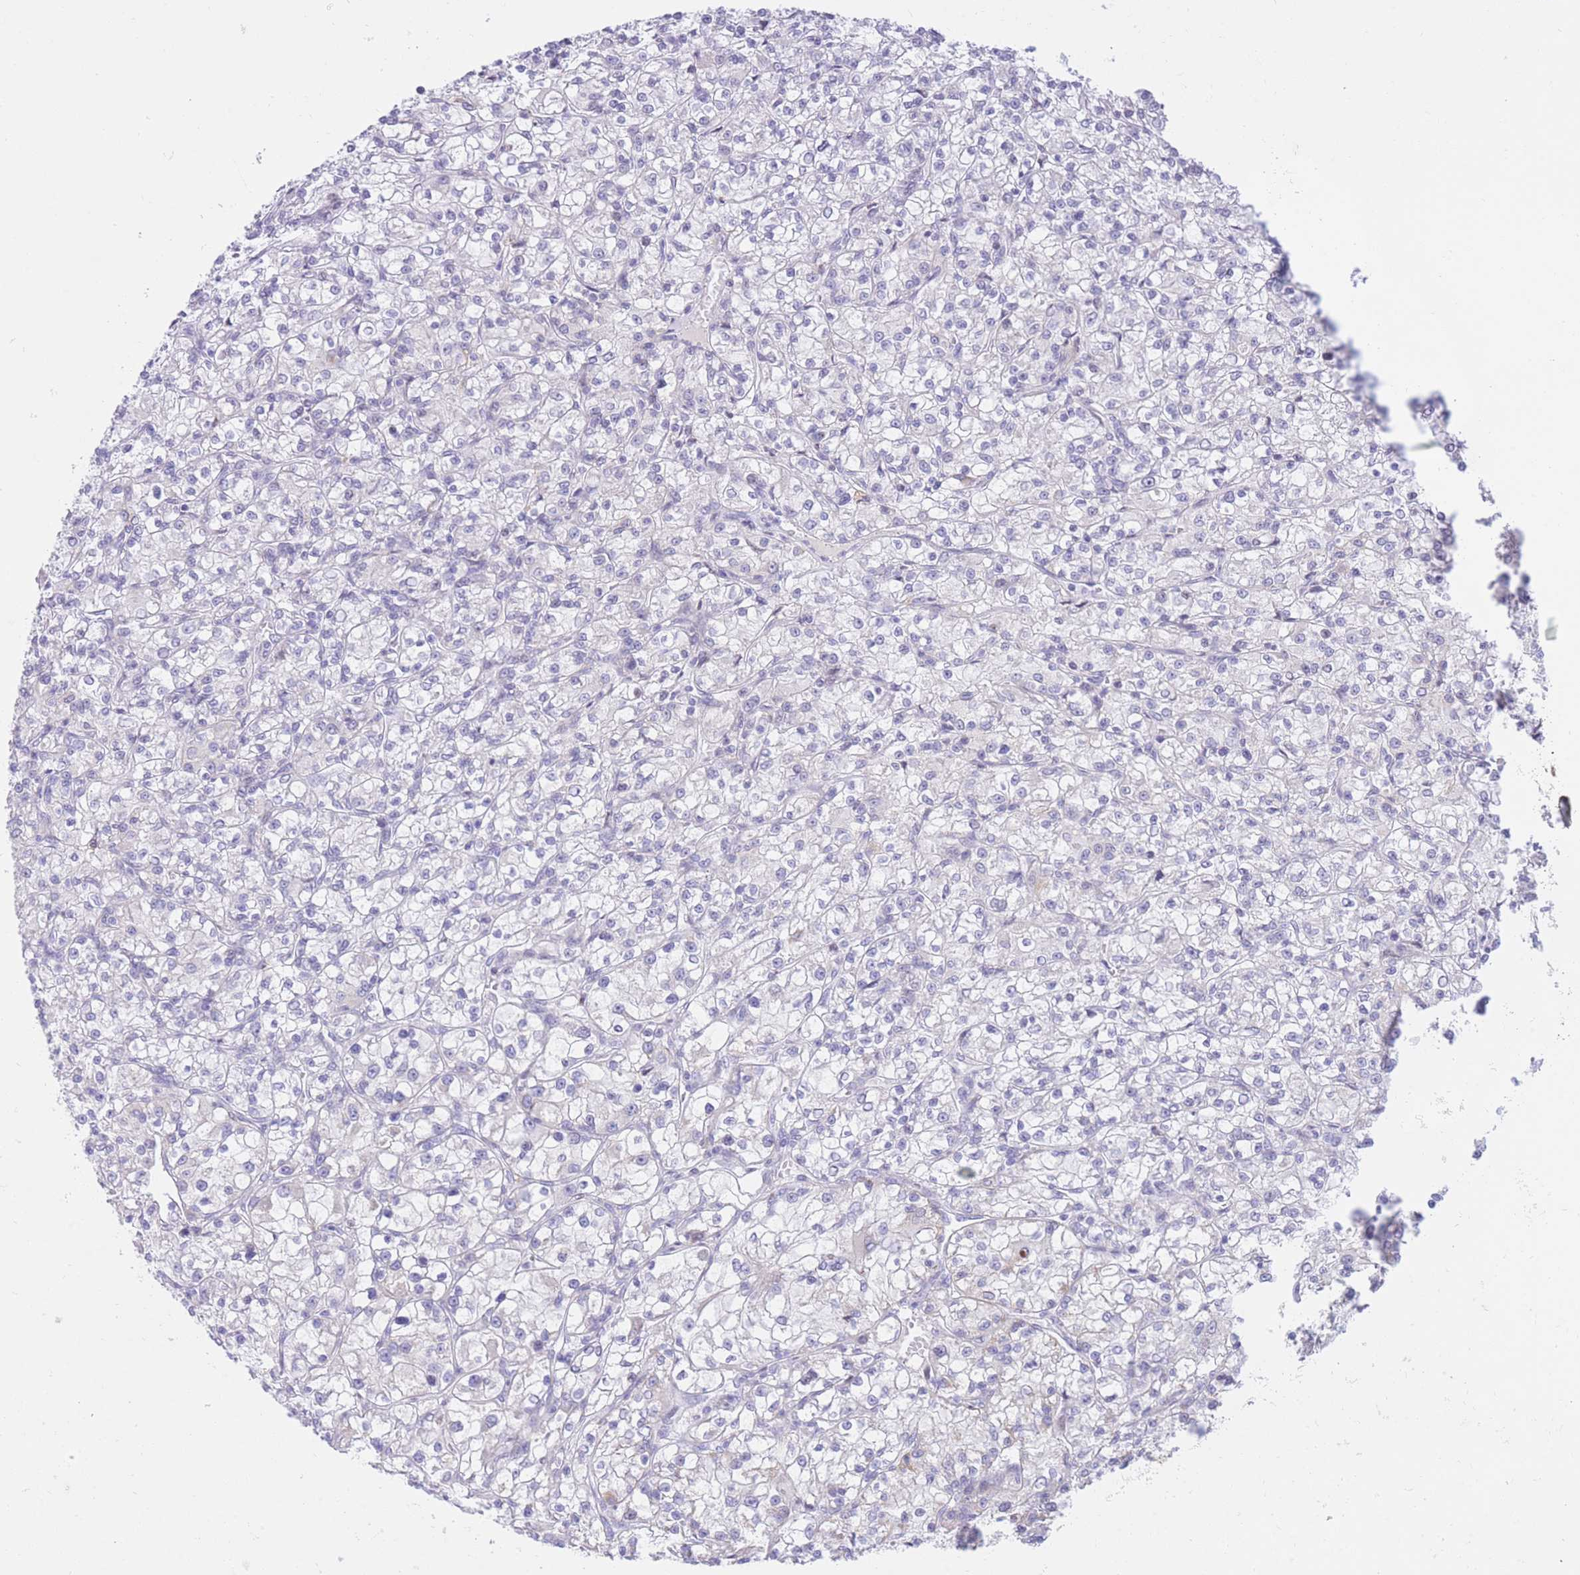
{"staining": {"intensity": "negative", "quantity": "none", "location": "none"}, "tissue": "renal cancer", "cell_type": "Tumor cells", "image_type": "cancer", "snomed": [{"axis": "morphology", "description": "Adenocarcinoma, NOS"}, {"axis": "topography", "description": "Kidney"}], "caption": "Tumor cells are negative for protein expression in human adenocarcinoma (renal).", "gene": "RPL39L", "patient": {"sex": "female", "age": 59}}